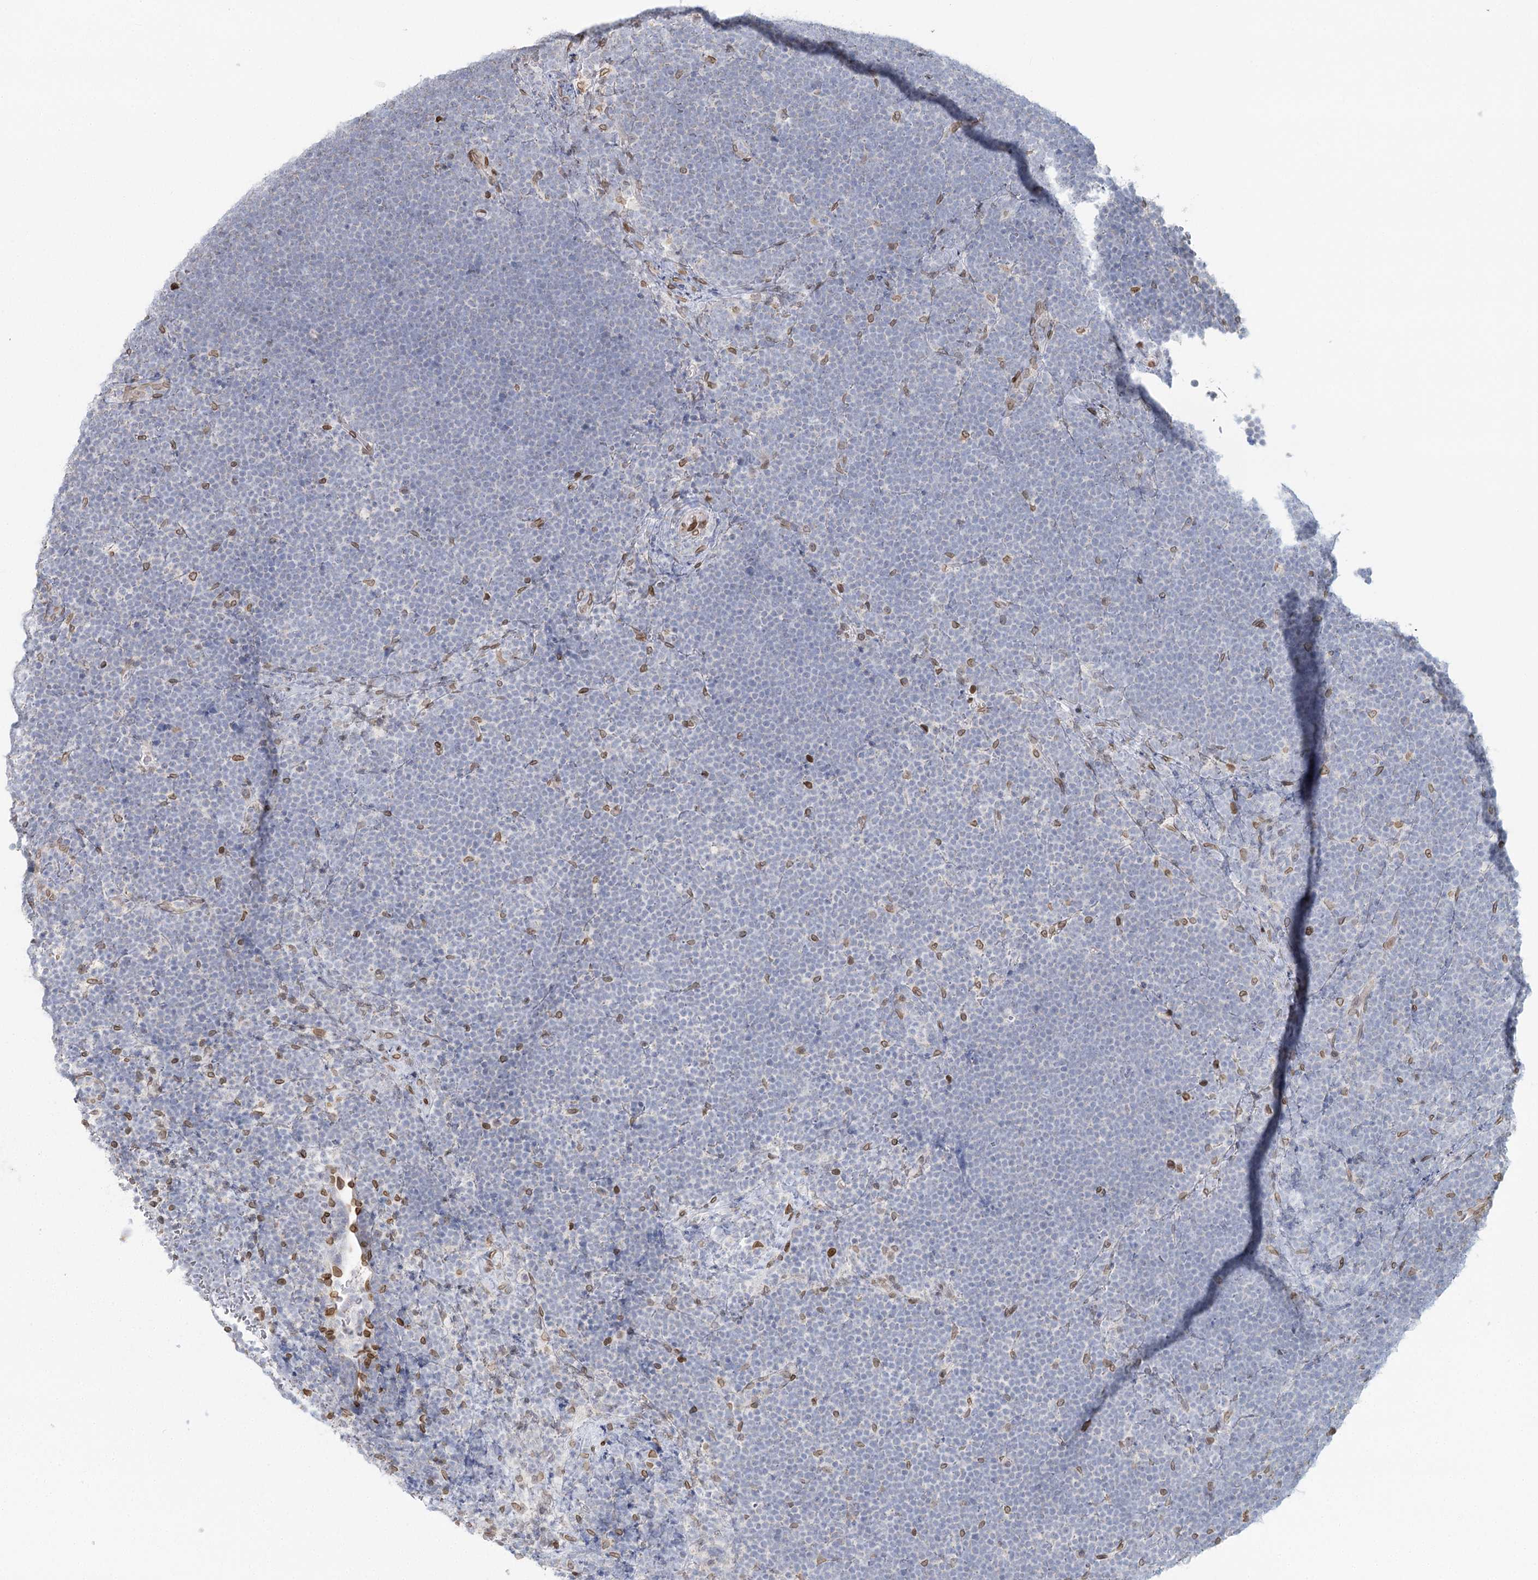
{"staining": {"intensity": "negative", "quantity": "none", "location": "none"}, "tissue": "lymphoma", "cell_type": "Tumor cells", "image_type": "cancer", "snomed": [{"axis": "morphology", "description": "Malignant lymphoma, non-Hodgkin's type, High grade"}, {"axis": "topography", "description": "Lymph node"}], "caption": "DAB (3,3'-diaminobenzidine) immunohistochemical staining of human lymphoma shows no significant staining in tumor cells. (Brightfield microscopy of DAB (3,3'-diaminobenzidine) immunohistochemistry at high magnification).", "gene": "VWA5A", "patient": {"sex": "male", "age": 13}}